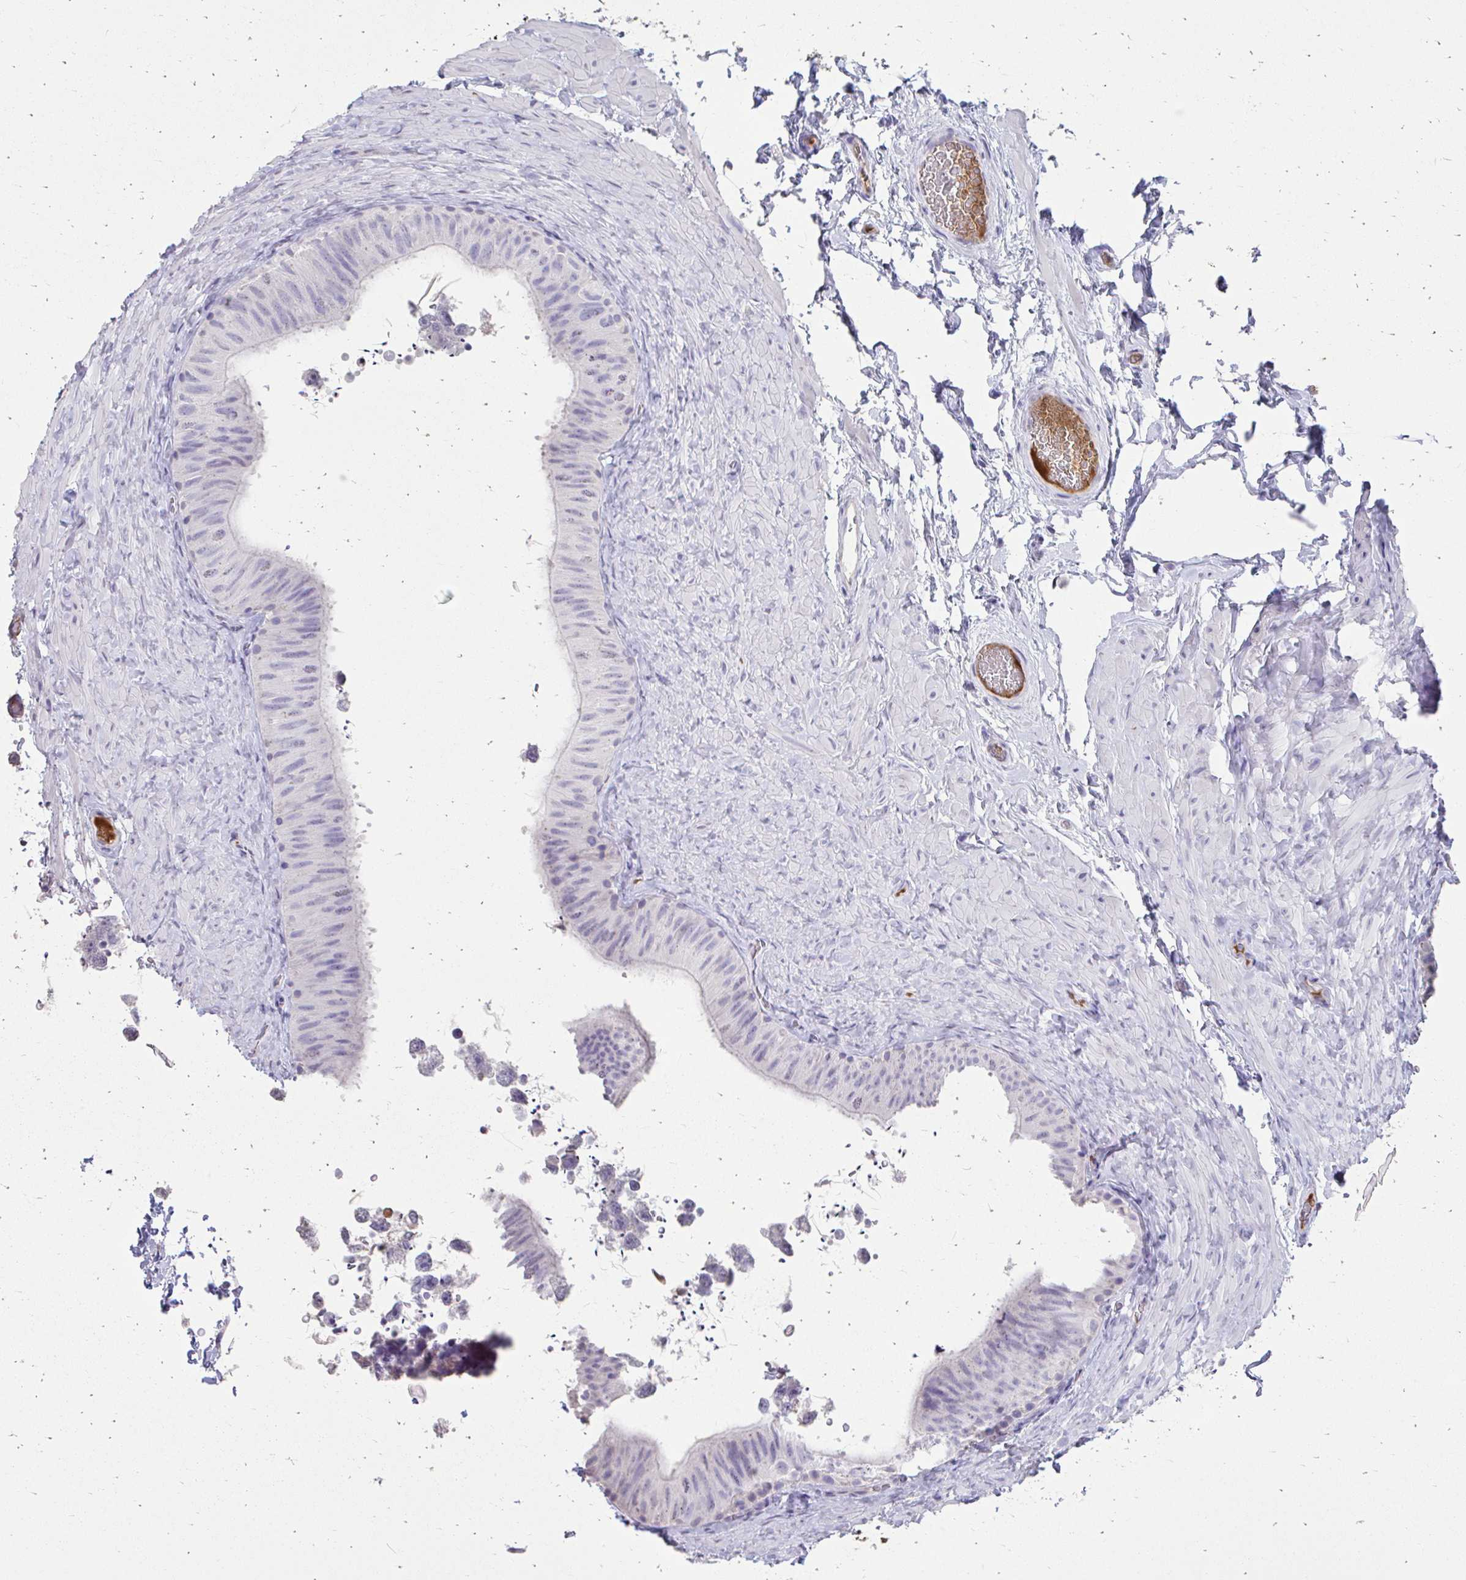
{"staining": {"intensity": "negative", "quantity": "none", "location": "none"}, "tissue": "epididymis", "cell_type": "Glandular cells", "image_type": "normal", "snomed": [{"axis": "morphology", "description": "Normal tissue, NOS"}, {"axis": "topography", "description": "Epididymis, spermatic cord, NOS"}, {"axis": "topography", "description": "Epididymis"}], "caption": "Immunohistochemistry of unremarkable epididymis reveals no expression in glandular cells. The staining is performed using DAB brown chromogen with nuclei counter-stained in using hematoxylin.", "gene": "CFH", "patient": {"sex": "male", "age": 31}}